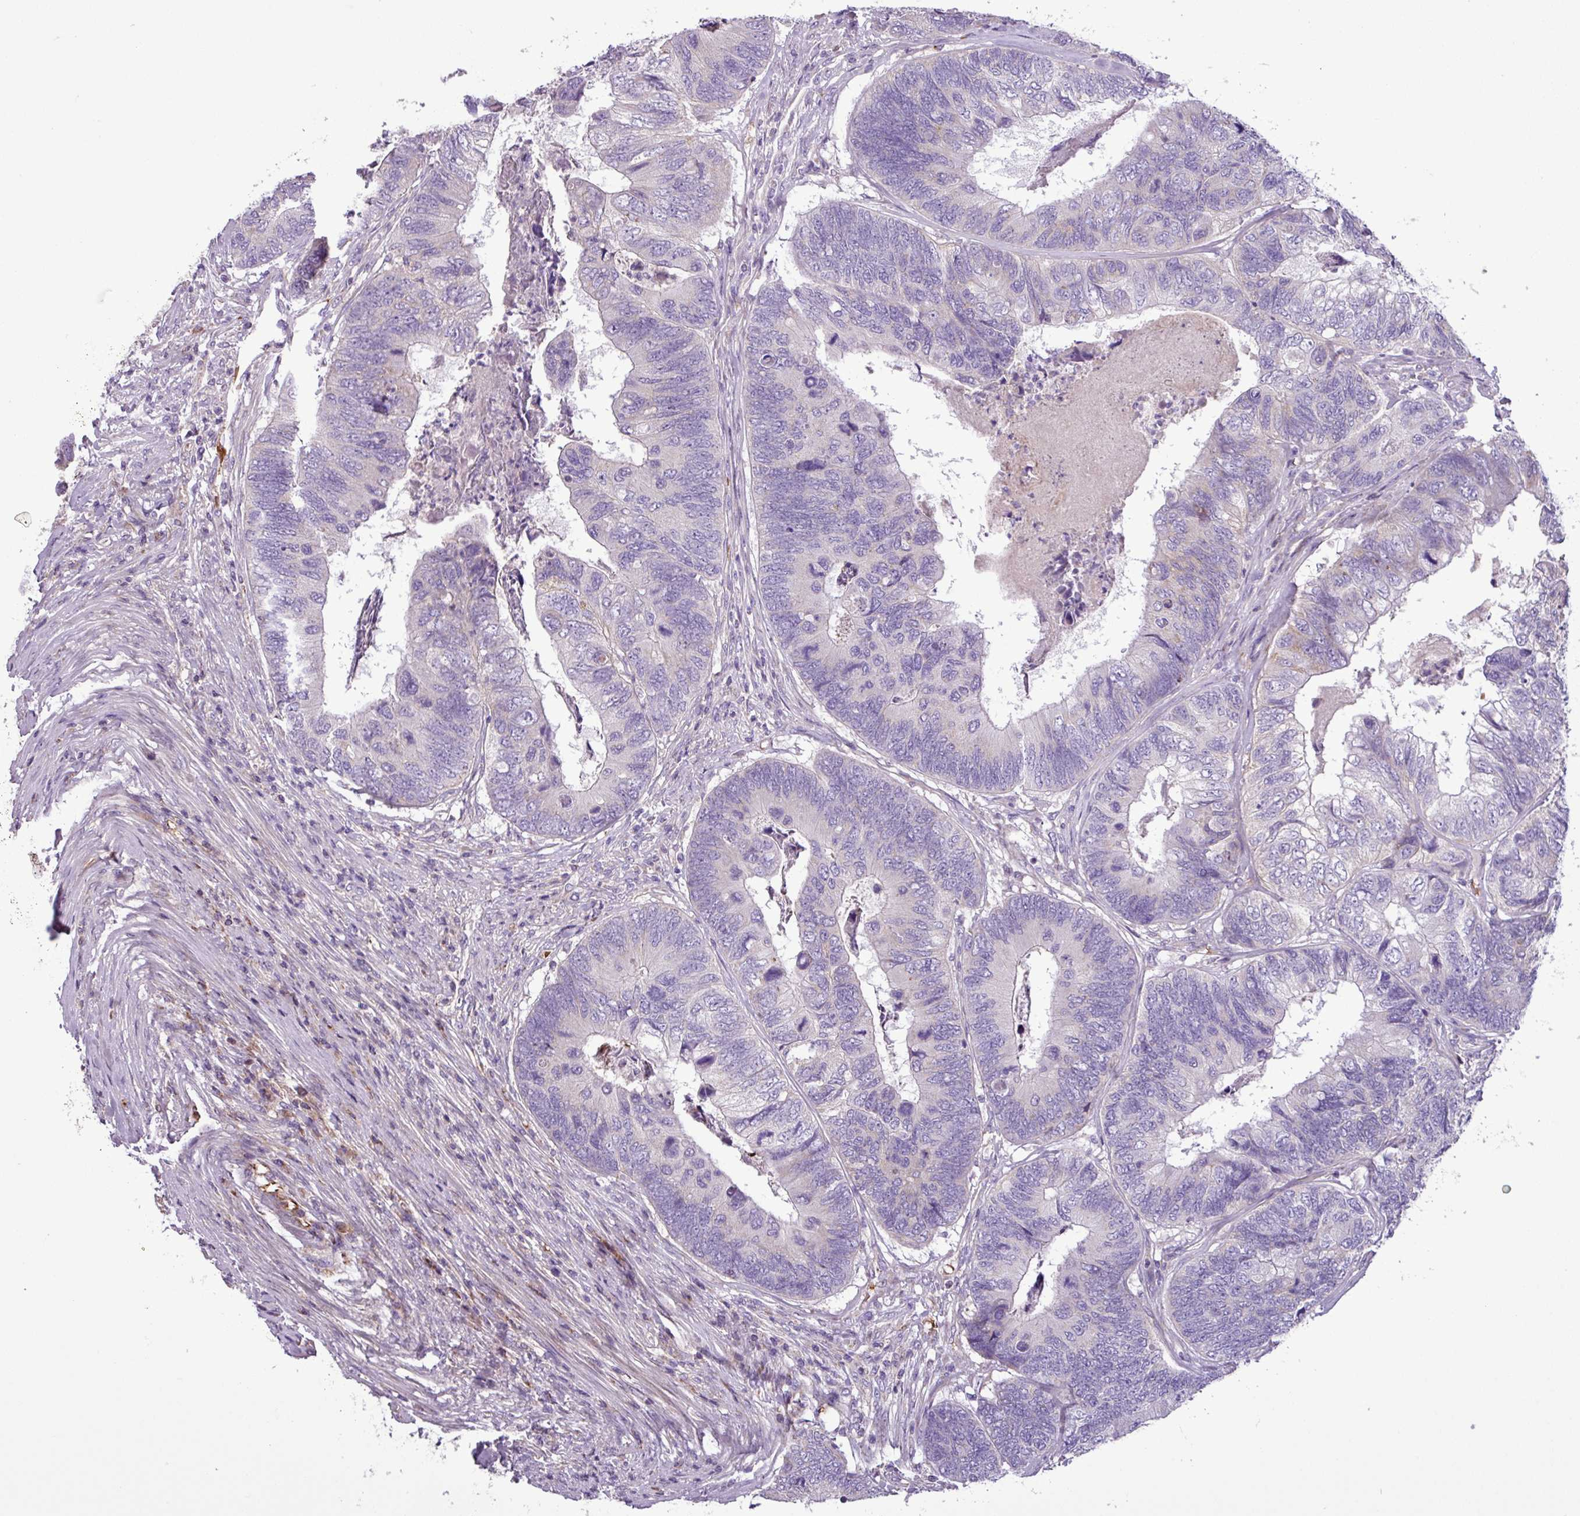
{"staining": {"intensity": "negative", "quantity": "none", "location": "none"}, "tissue": "colorectal cancer", "cell_type": "Tumor cells", "image_type": "cancer", "snomed": [{"axis": "morphology", "description": "Adenocarcinoma, NOS"}, {"axis": "topography", "description": "Colon"}], "caption": "Micrograph shows no protein positivity in tumor cells of colorectal cancer tissue. The staining was performed using DAB (3,3'-diaminobenzidine) to visualize the protein expression in brown, while the nuclei were stained in blue with hematoxylin (Magnification: 20x).", "gene": "FAM183A", "patient": {"sex": "female", "age": 67}}